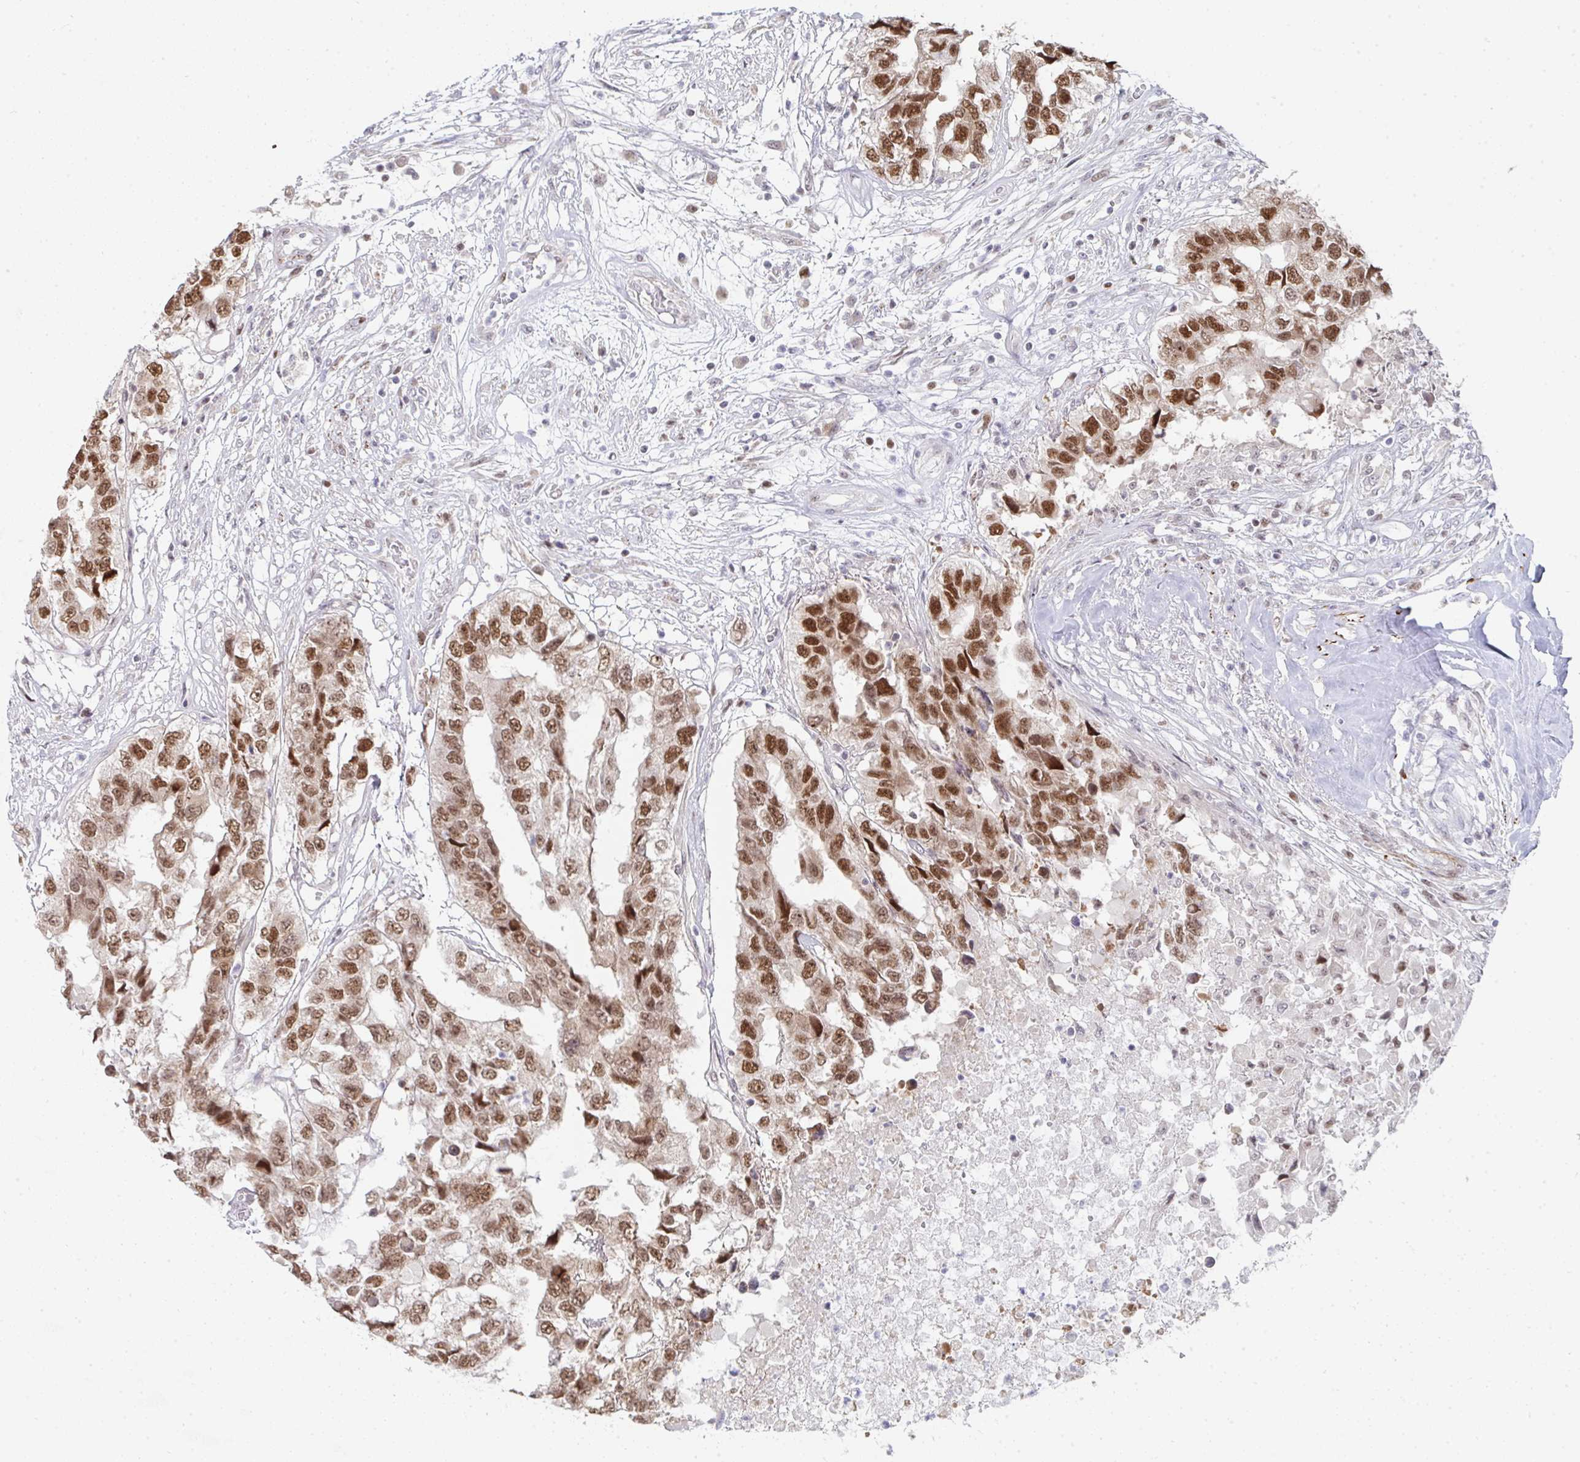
{"staining": {"intensity": "moderate", "quantity": ">75%", "location": "nuclear"}, "tissue": "testis cancer", "cell_type": "Tumor cells", "image_type": "cancer", "snomed": [{"axis": "morphology", "description": "Carcinoma, Embryonal, NOS"}, {"axis": "topography", "description": "Testis"}], "caption": "A histopathology image showing moderate nuclear staining in approximately >75% of tumor cells in testis cancer (embryonal carcinoma), as visualized by brown immunohistochemical staining.", "gene": "GINS2", "patient": {"sex": "male", "age": 83}}